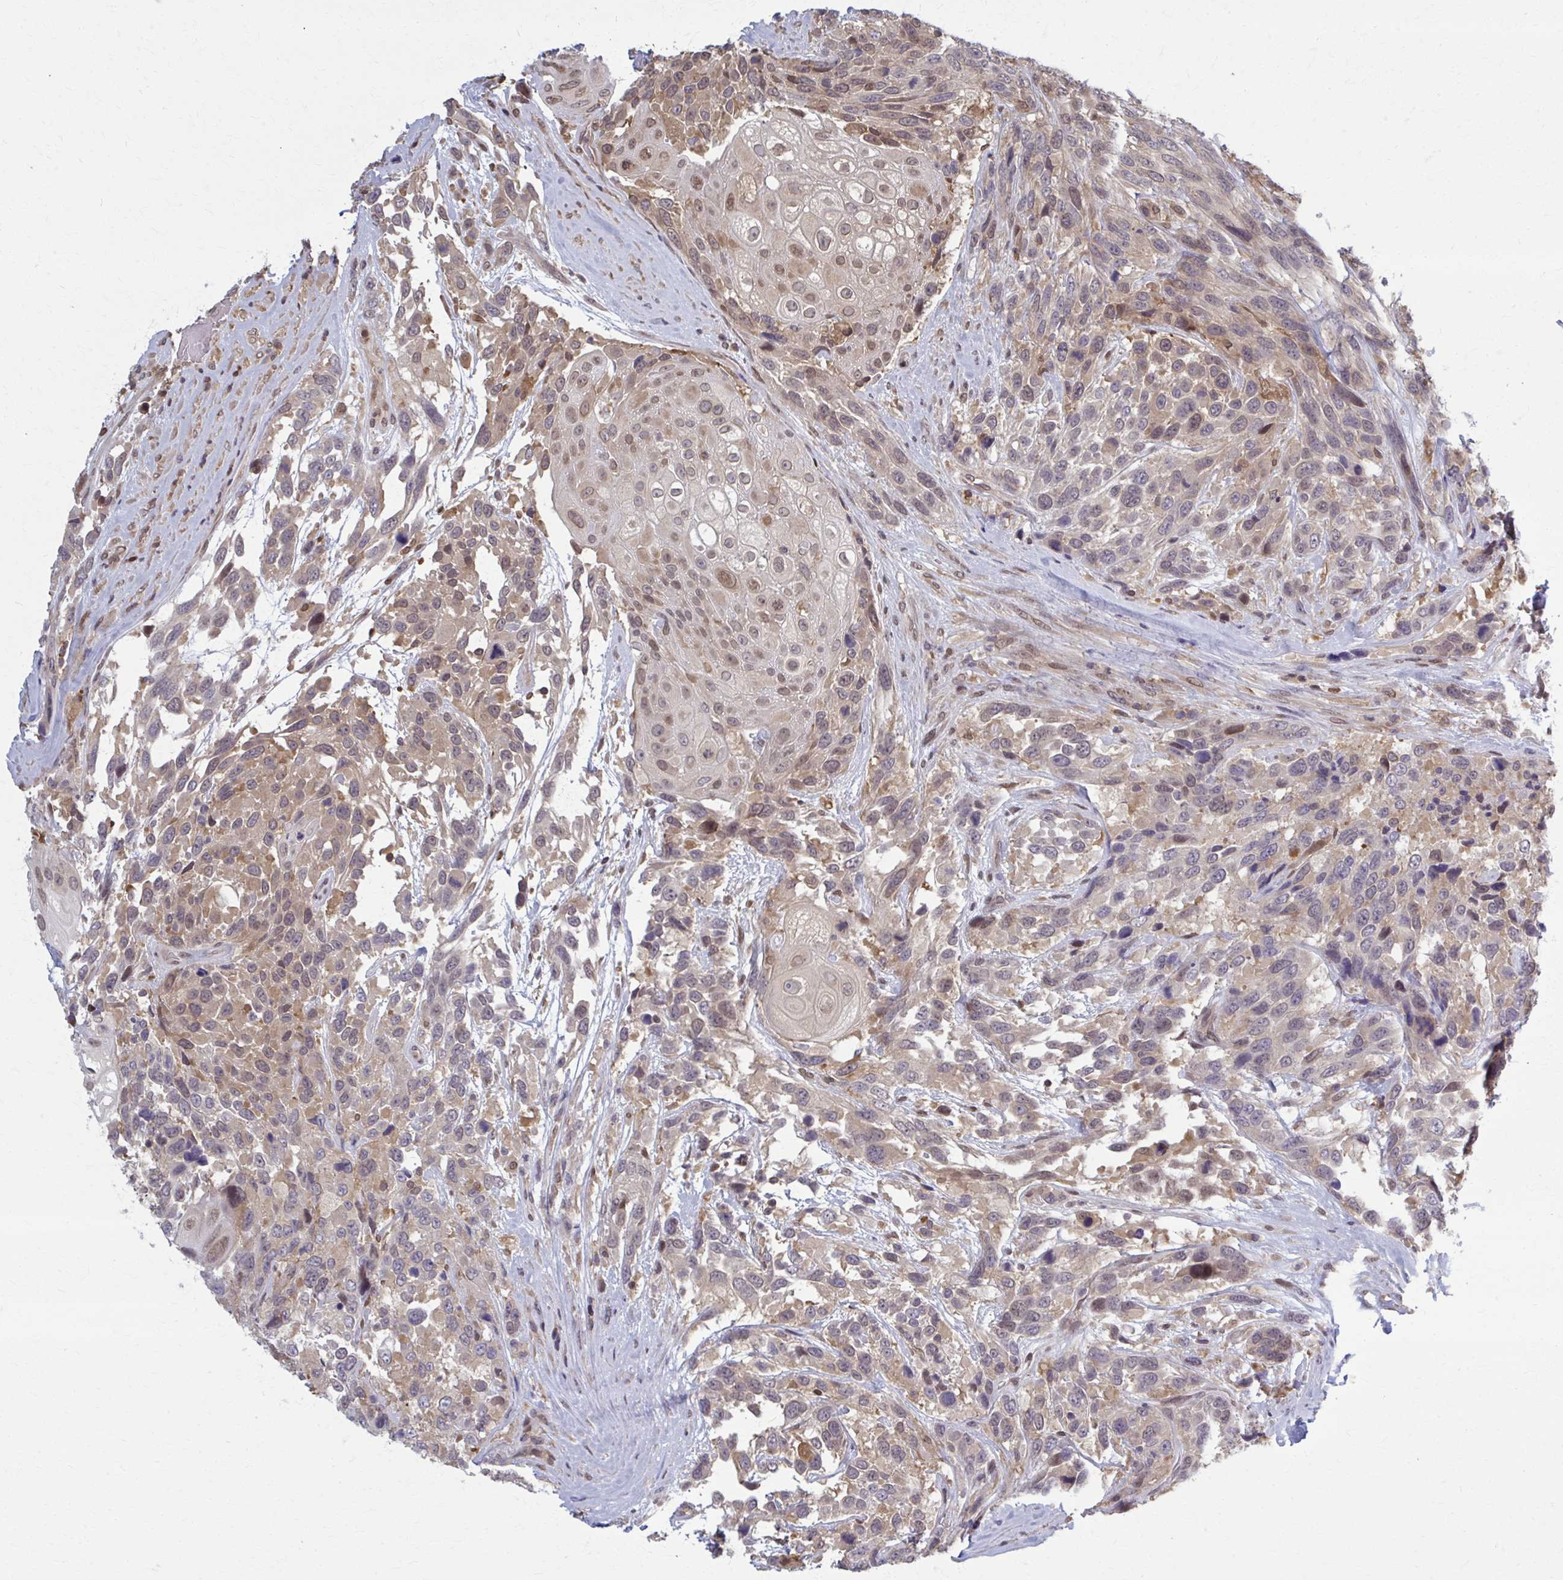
{"staining": {"intensity": "weak", "quantity": "25%-75%", "location": "cytoplasmic/membranous,nuclear"}, "tissue": "urothelial cancer", "cell_type": "Tumor cells", "image_type": "cancer", "snomed": [{"axis": "morphology", "description": "Urothelial carcinoma, High grade"}, {"axis": "topography", "description": "Urinary bladder"}], "caption": "Immunohistochemistry (IHC) image of human high-grade urothelial carcinoma stained for a protein (brown), which displays low levels of weak cytoplasmic/membranous and nuclear expression in approximately 25%-75% of tumor cells.", "gene": "MDH1", "patient": {"sex": "female", "age": 70}}